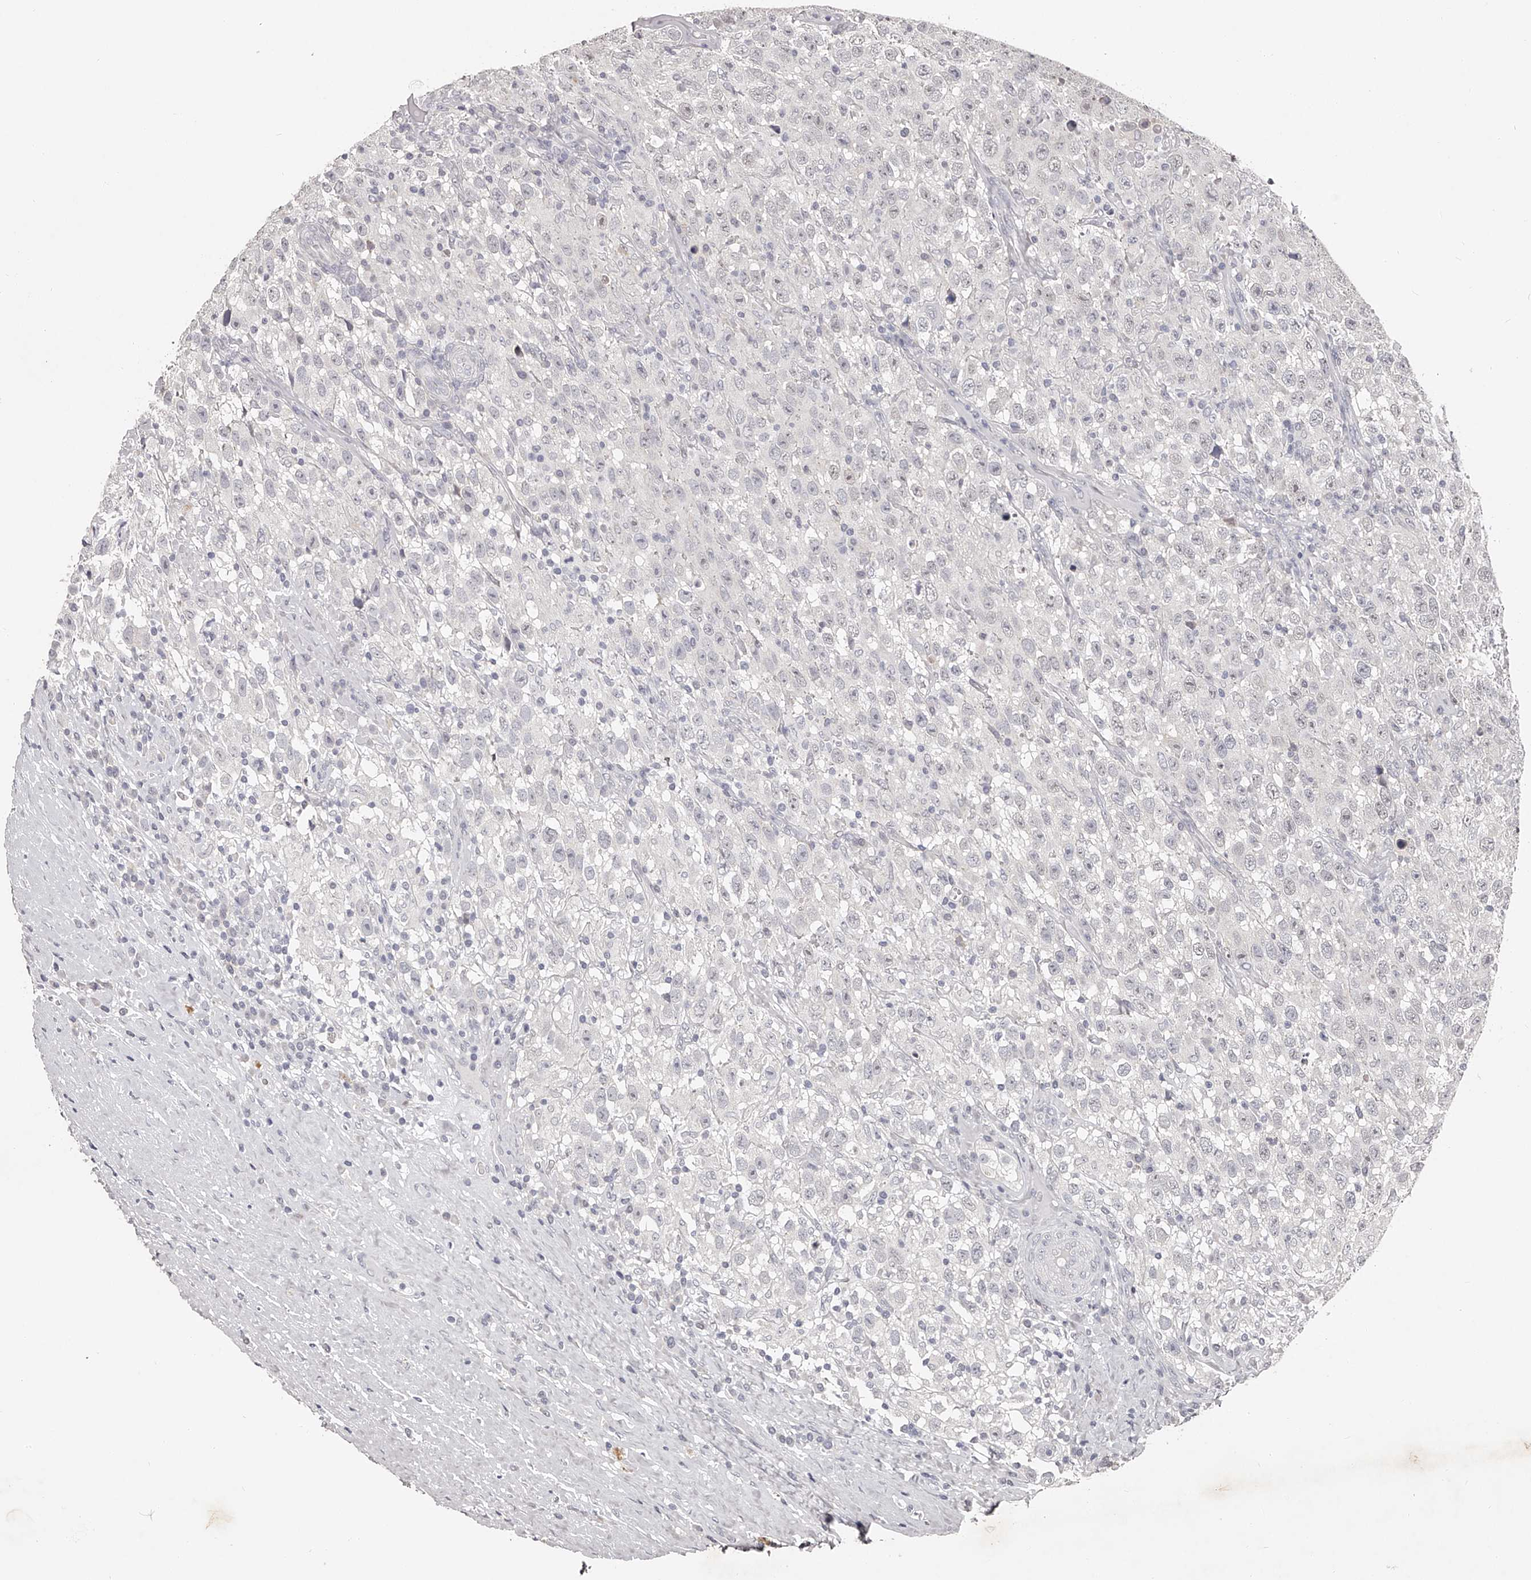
{"staining": {"intensity": "negative", "quantity": "none", "location": "none"}, "tissue": "testis cancer", "cell_type": "Tumor cells", "image_type": "cancer", "snomed": [{"axis": "morphology", "description": "Seminoma, NOS"}, {"axis": "topography", "description": "Testis"}], "caption": "Photomicrograph shows no significant protein staining in tumor cells of testis seminoma. The staining was performed using DAB (3,3'-diaminobenzidine) to visualize the protein expression in brown, while the nuclei were stained in blue with hematoxylin (Magnification: 20x).", "gene": "NT5DC1", "patient": {"sex": "male", "age": 41}}